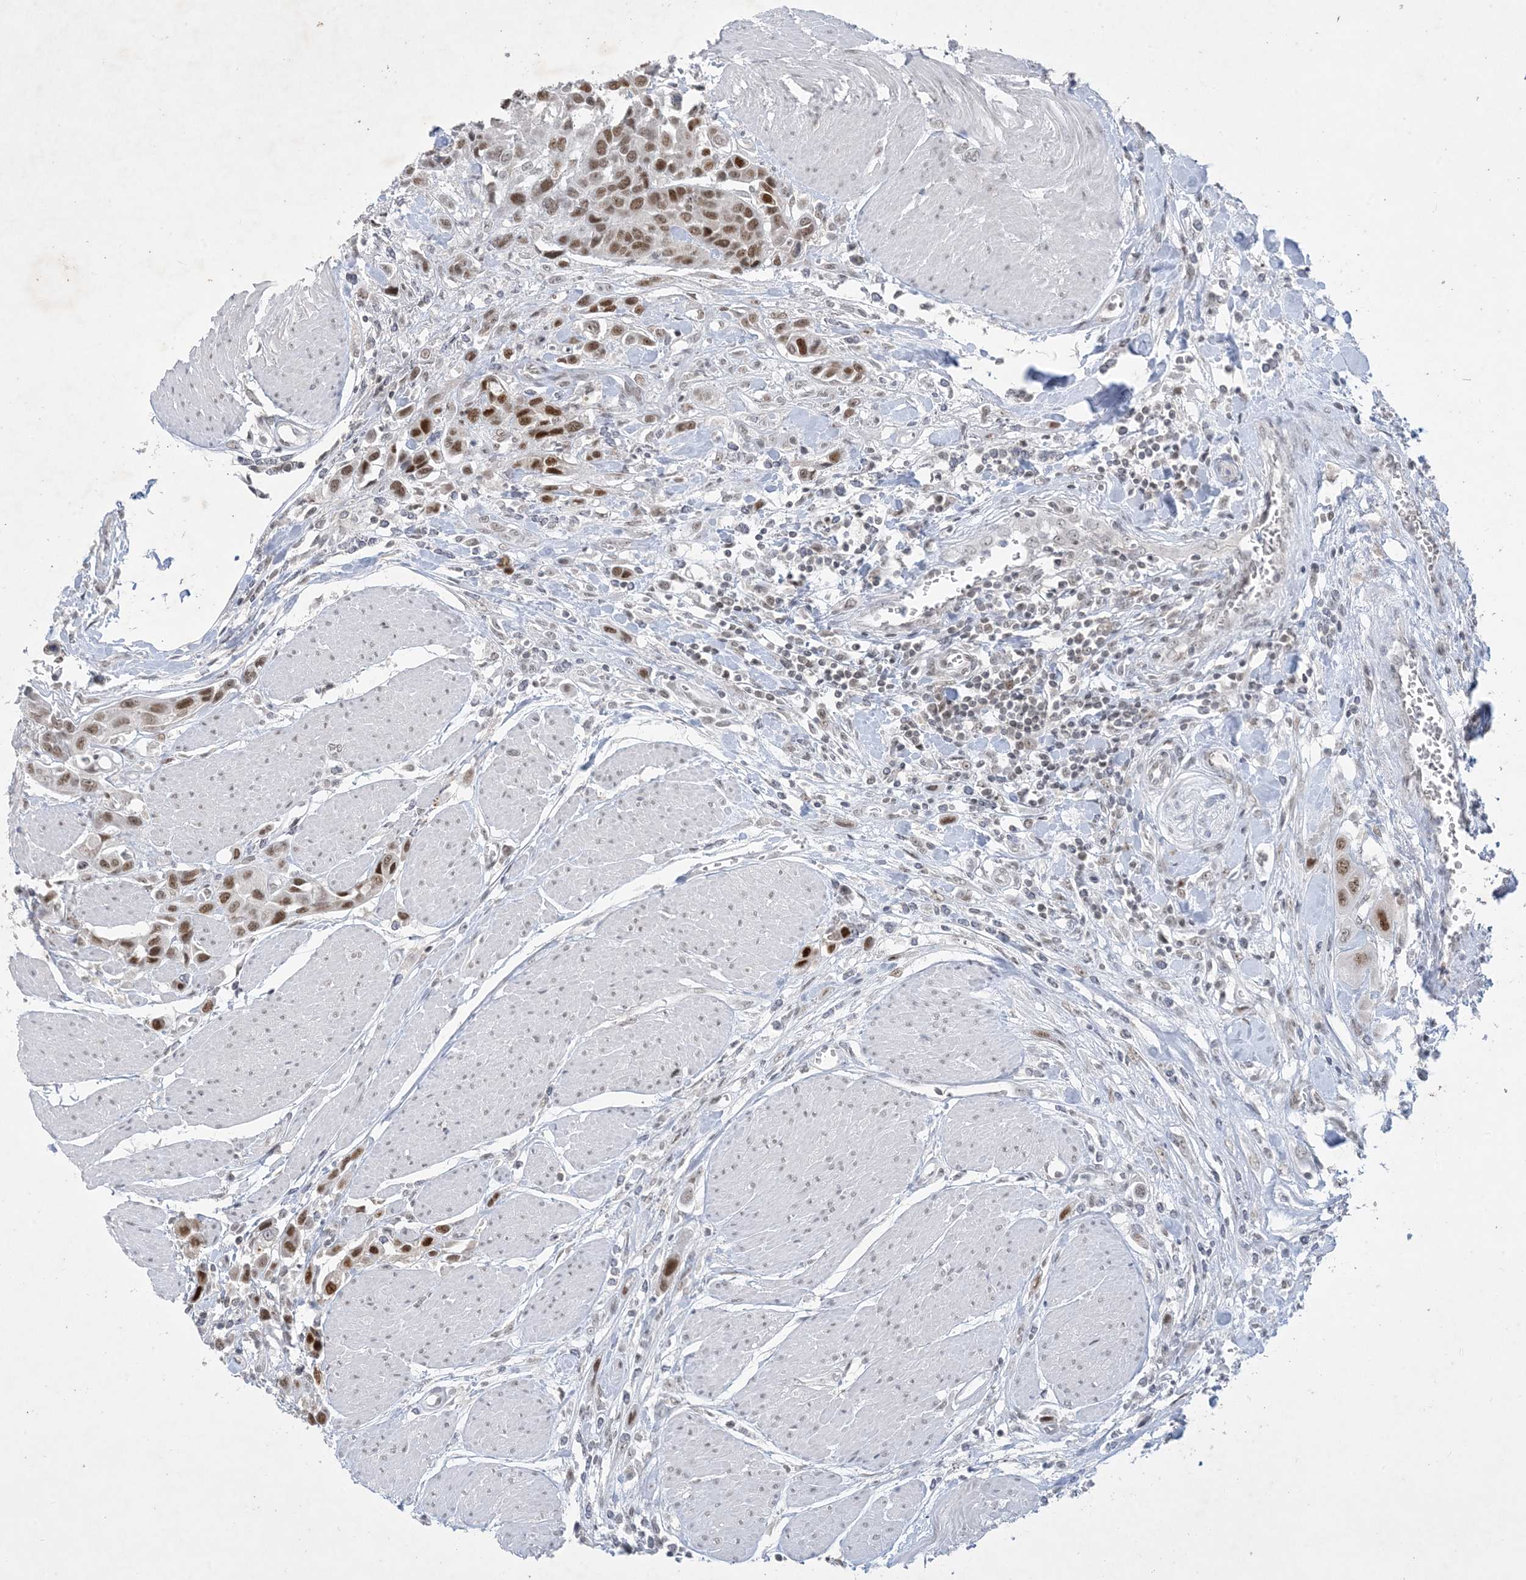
{"staining": {"intensity": "moderate", "quantity": ">75%", "location": "nuclear"}, "tissue": "urothelial cancer", "cell_type": "Tumor cells", "image_type": "cancer", "snomed": [{"axis": "morphology", "description": "Urothelial carcinoma, High grade"}, {"axis": "topography", "description": "Urinary bladder"}], "caption": "High-grade urothelial carcinoma tissue reveals moderate nuclear staining in approximately >75% of tumor cells, visualized by immunohistochemistry.", "gene": "ZNF674", "patient": {"sex": "male", "age": 50}}